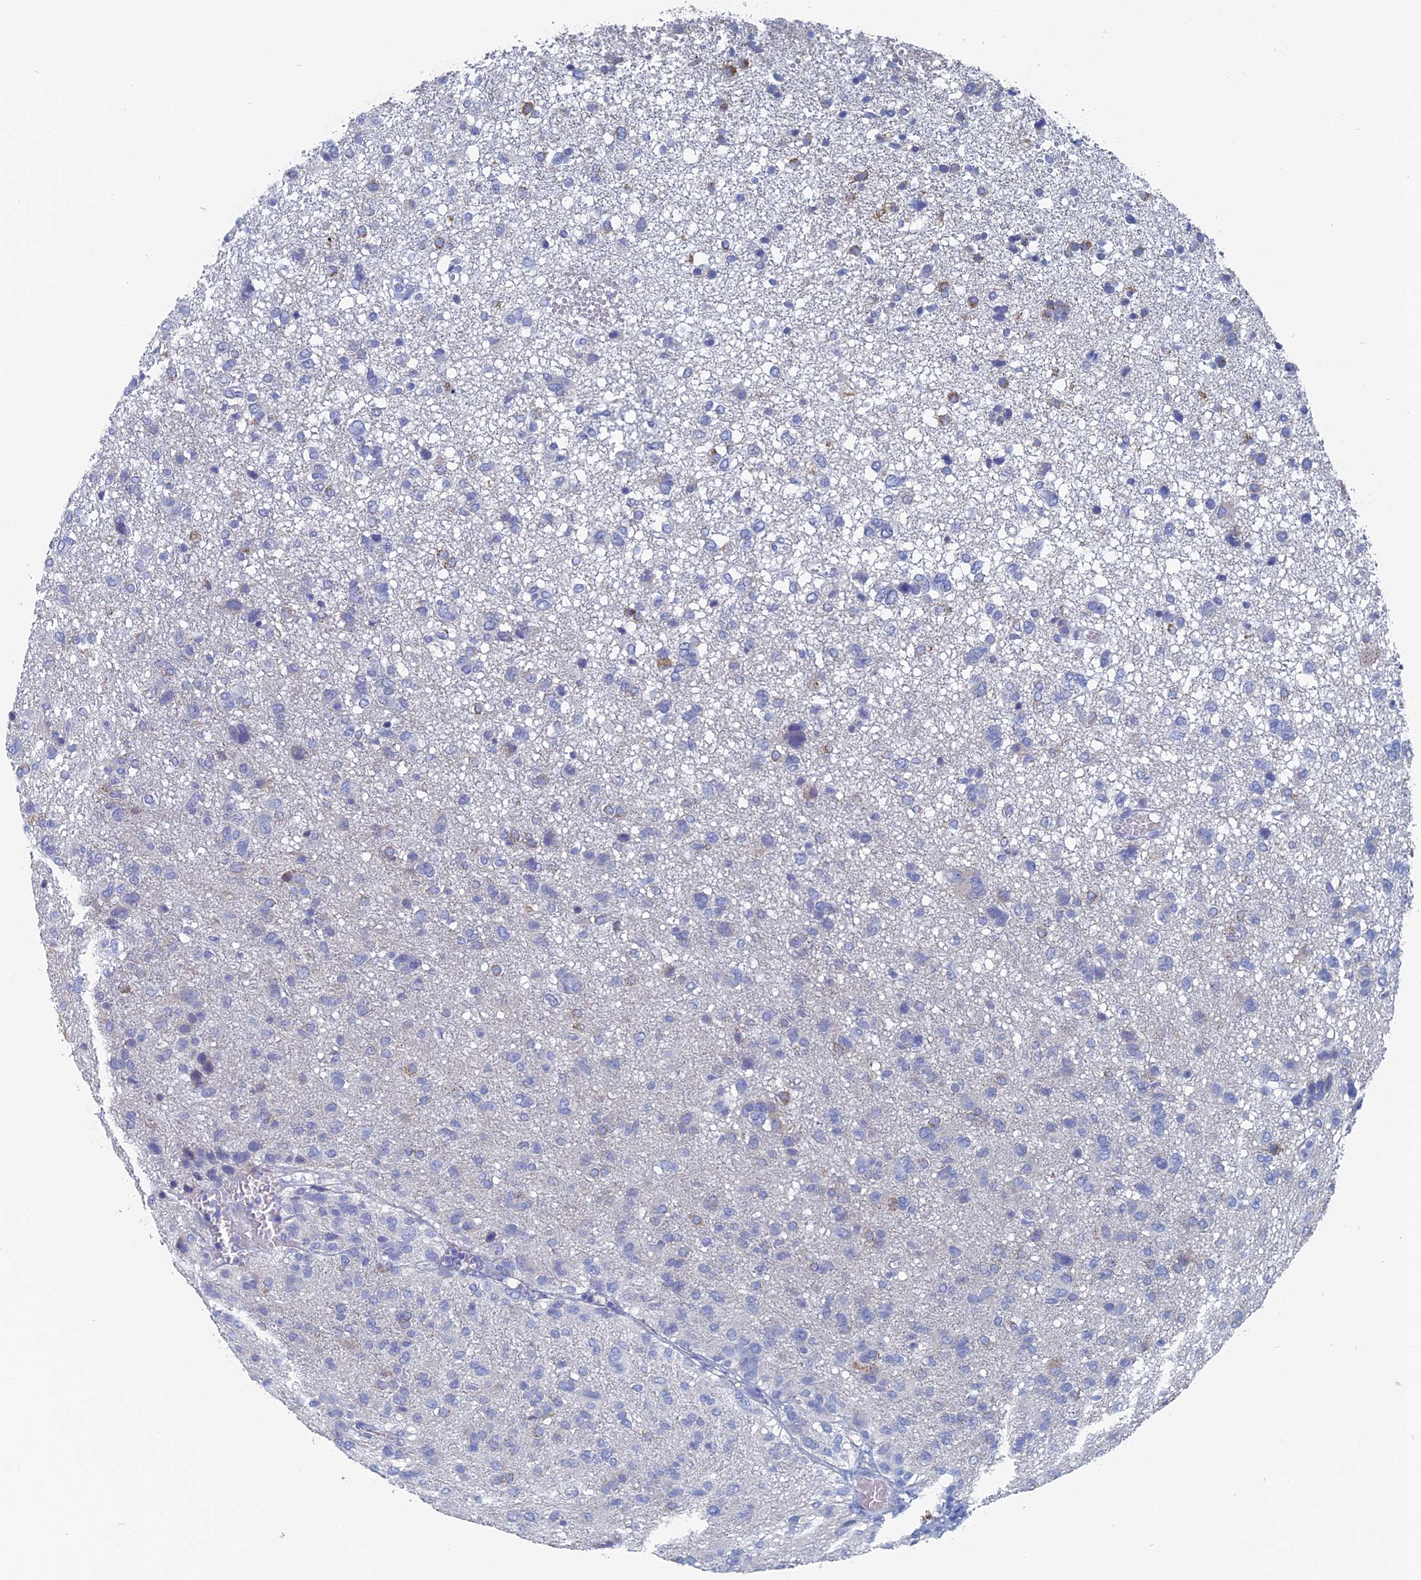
{"staining": {"intensity": "negative", "quantity": "none", "location": "none"}, "tissue": "glioma", "cell_type": "Tumor cells", "image_type": "cancer", "snomed": [{"axis": "morphology", "description": "Glioma, malignant, High grade"}, {"axis": "topography", "description": "Brain"}], "caption": "Tumor cells show no significant expression in glioma. Nuclei are stained in blue.", "gene": "HIGD1A", "patient": {"sex": "female", "age": 59}}